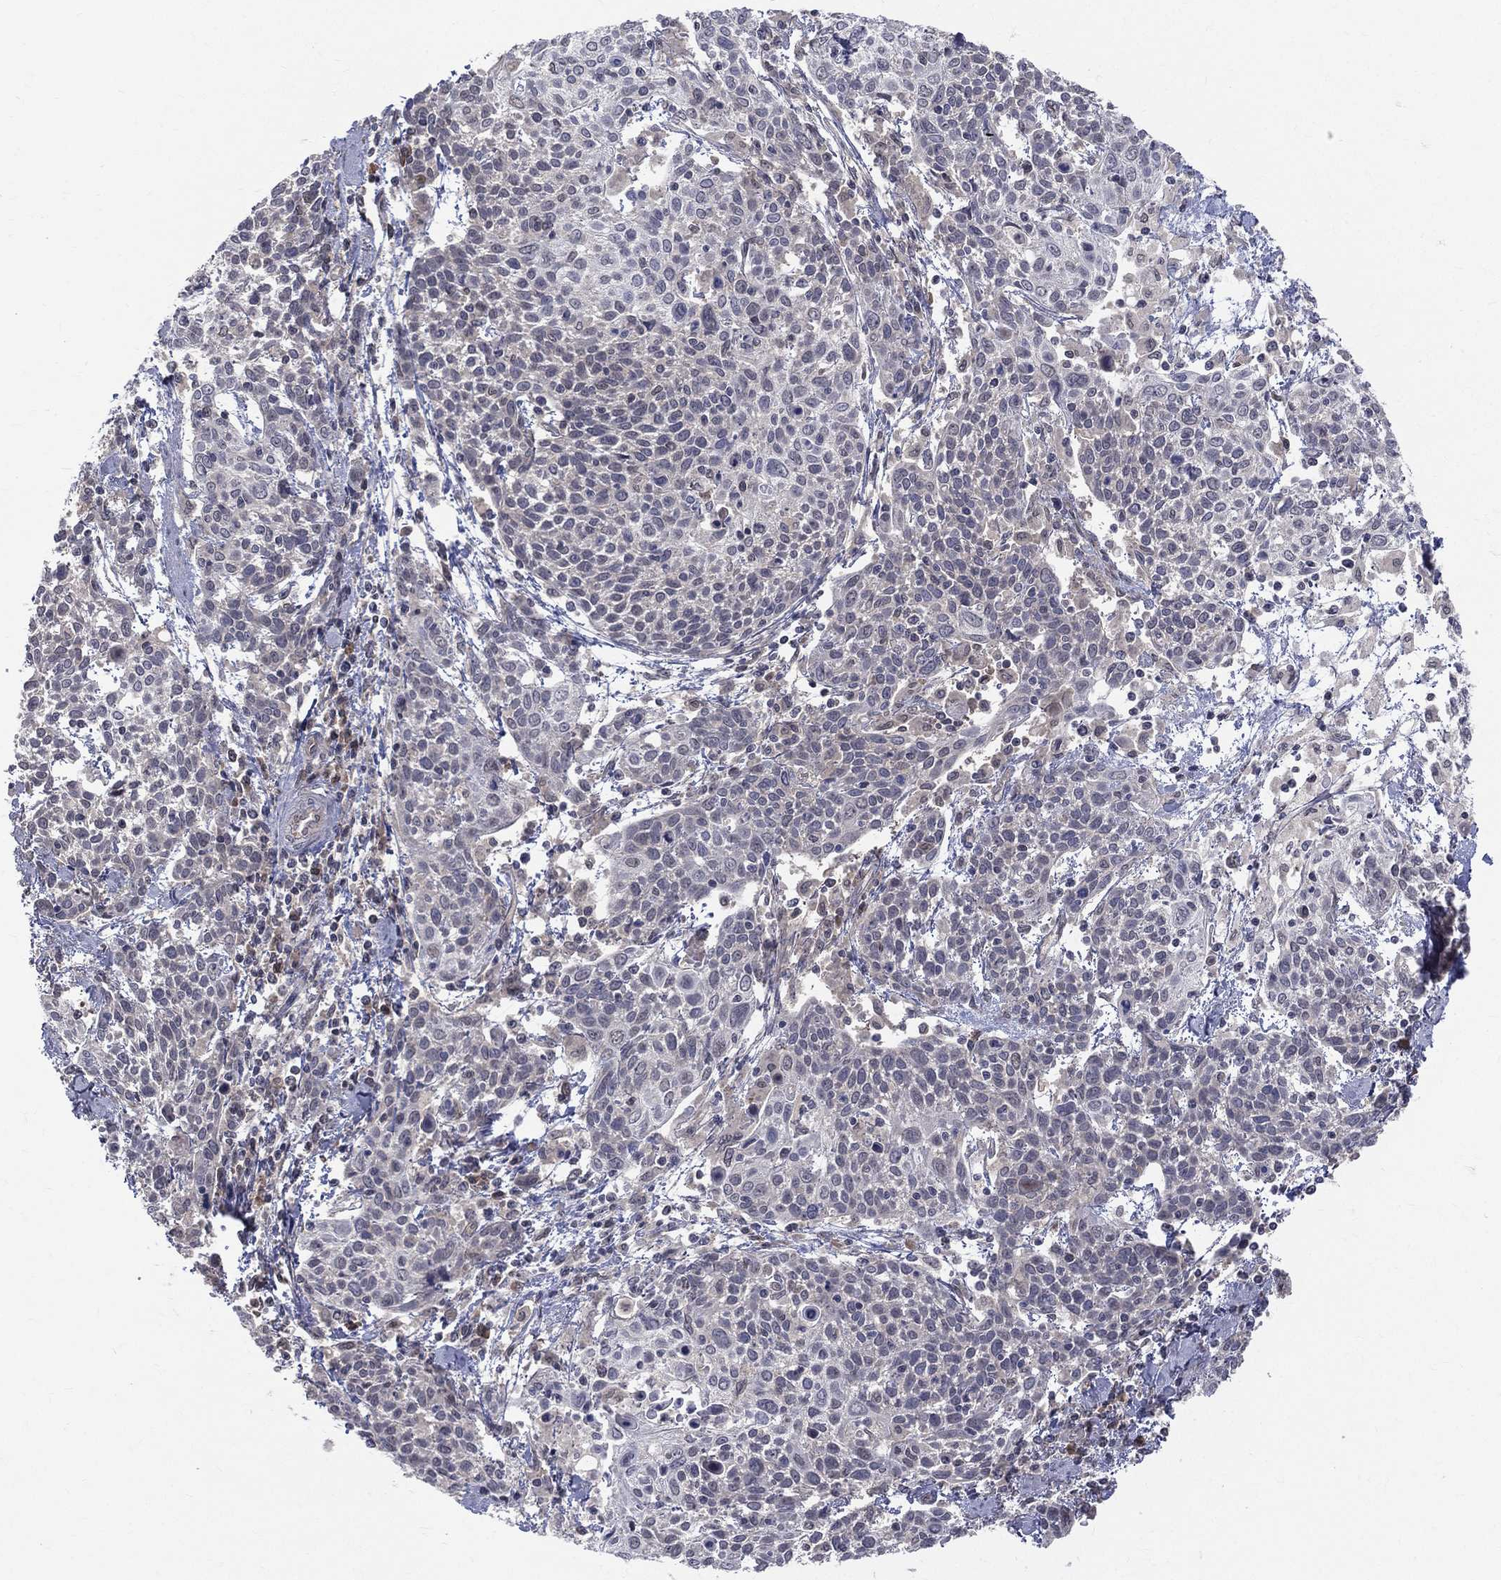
{"staining": {"intensity": "negative", "quantity": "none", "location": "none"}, "tissue": "cervical cancer", "cell_type": "Tumor cells", "image_type": "cancer", "snomed": [{"axis": "morphology", "description": "Squamous cell carcinoma, NOS"}, {"axis": "topography", "description": "Cervix"}], "caption": "Tumor cells are negative for brown protein staining in cervical cancer (squamous cell carcinoma).", "gene": "DLG4", "patient": {"sex": "female", "age": 61}}